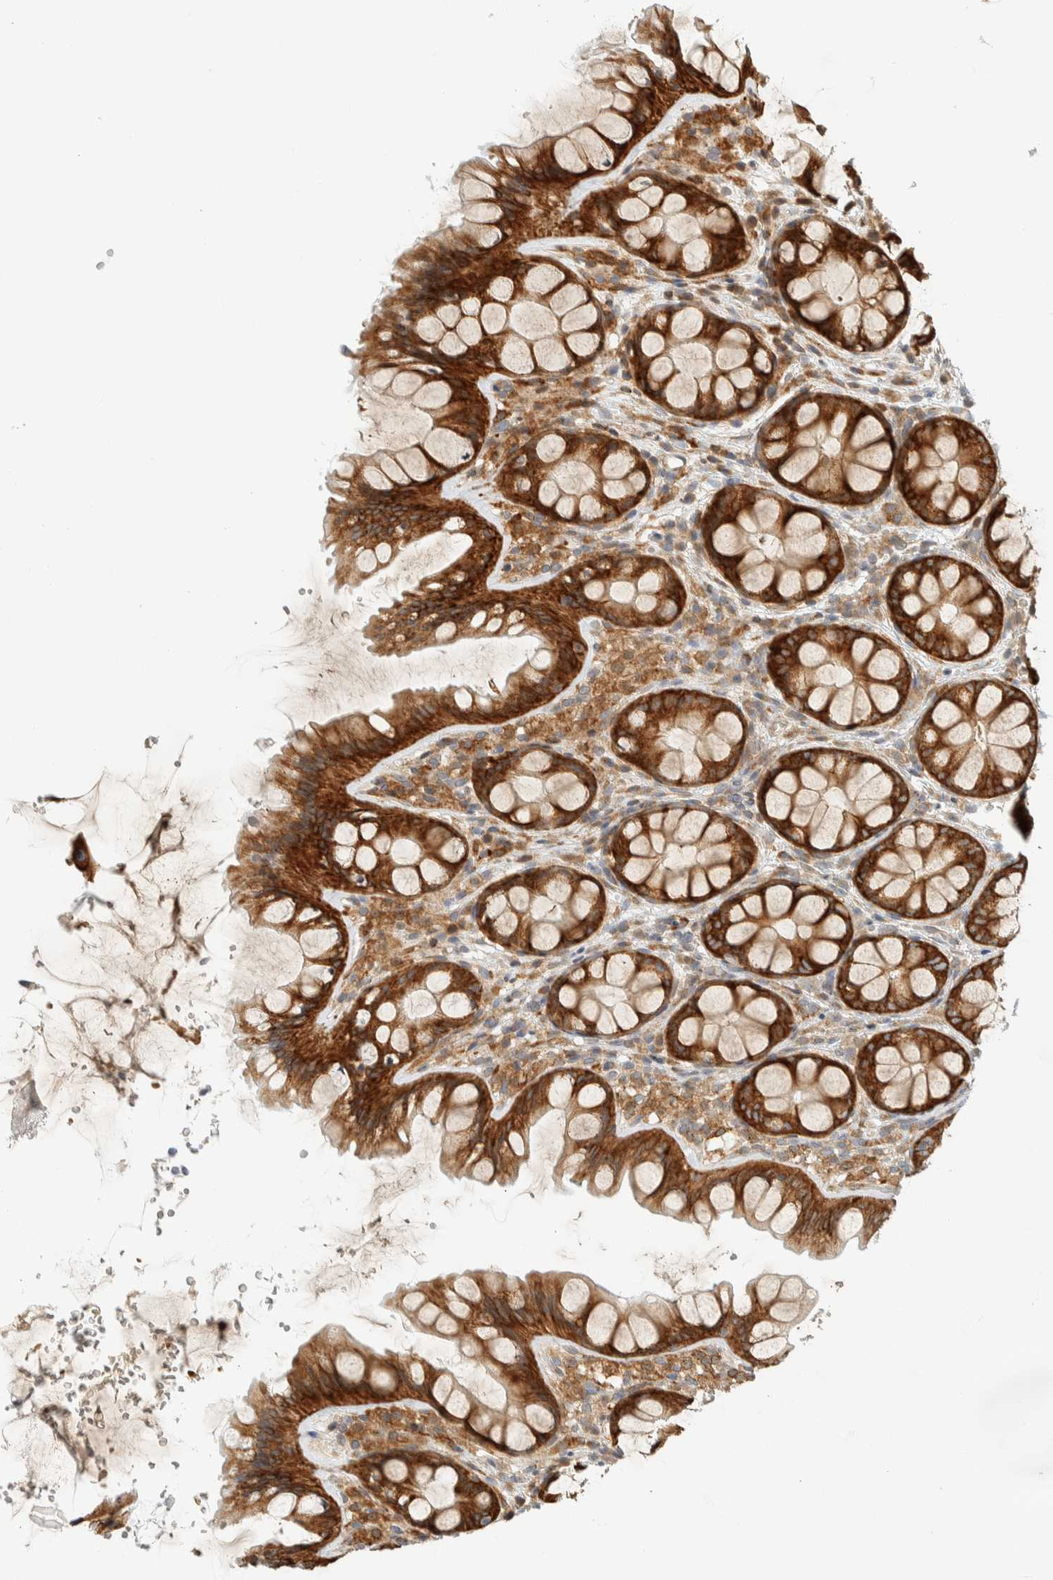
{"staining": {"intensity": "moderate", "quantity": "25%-75%", "location": "cytoplasmic/membranous"}, "tissue": "colon", "cell_type": "Endothelial cells", "image_type": "normal", "snomed": [{"axis": "morphology", "description": "Normal tissue, NOS"}, {"axis": "topography", "description": "Colon"}], "caption": "DAB (3,3'-diaminobenzidine) immunohistochemical staining of unremarkable colon reveals moderate cytoplasmic/membranous protein positivity in approximately 25%-75% of endothelial cells. (brown staining indicates protein expression, while blue staining denotes nuclei).", "gene": "LLGL2", "patient": {"sex": "male", "age": 47}}